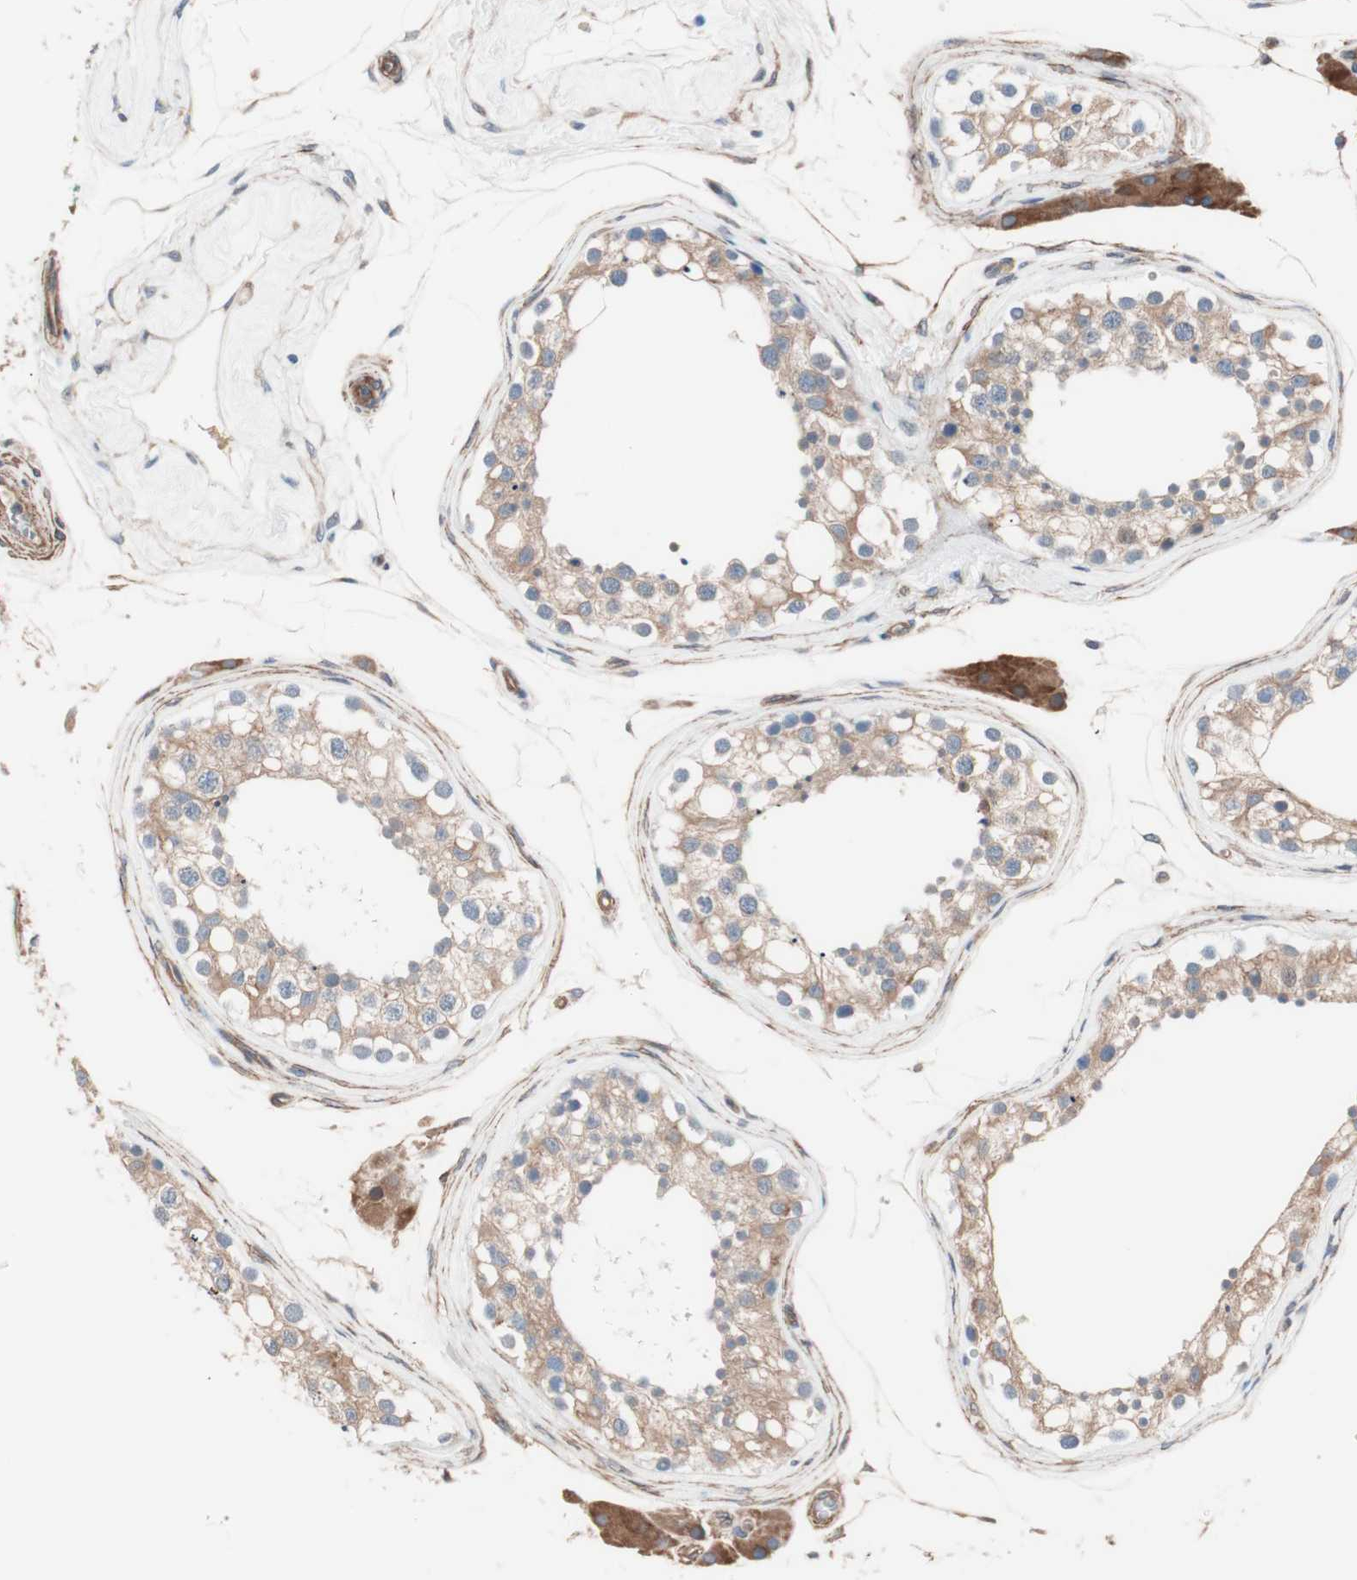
{"staining": {"intensity": "weak", "quantity": ">75%", "location": "cytoplasmic/membranous"}, "tissue": "testis", "cell_type": "Cells in seminiferous ducts", "image_type": "normal", "snomed": [{"axis": "morphology", "description": "Normal tissue, NOS"}, {"axis": "topography", "description": "Testis"}], "caption": "Immunohistochemistry histopathology image of benign testis: human testis stained using immunohistochemistry shows low levels of weak protein expression localized specifically in the cytoplasmic/membranous of cells in seminiferous ducts, appearing as a cytoplasmic/membranous brown color.", "gene": "ALG5", "patient": {"sex": "male", "age": 68}}